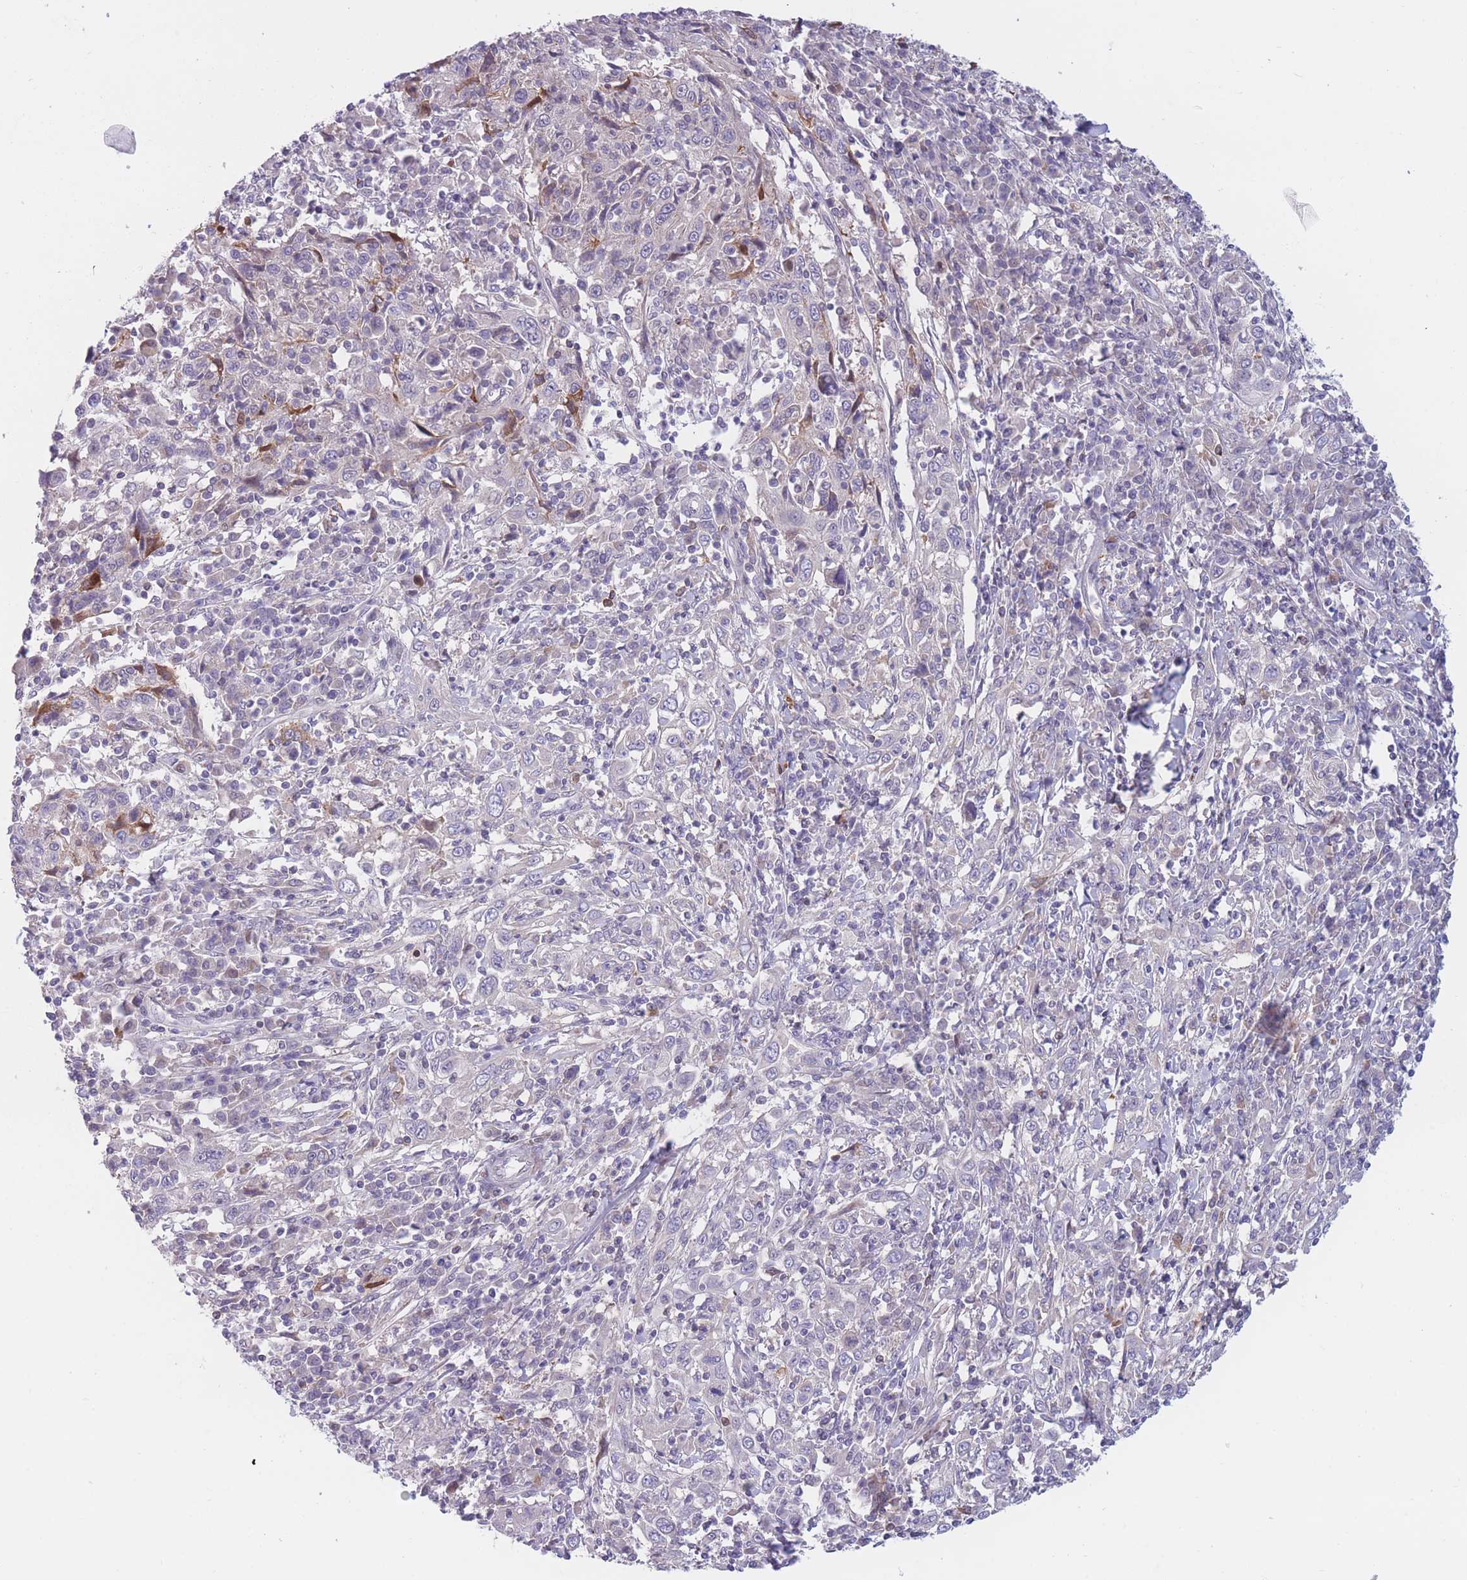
{"staining": {"intensity": "negative", "quantity": "none", "location": "none"}, "tissue": "cervical cancer", "cell_type": "Tumor cells", "image_type": "cancer", "snomed": [{"axis": "morphology", "description": "Squamous cell carcinoma, NOS"}, {"axis": "topography", "description": "Cervix"}], "caption": "Human cervical cancer (squamous cell carcinoma) stained for a protein using immunohistochemistry exhibits no expression in tumor cells.", "gene": "PDE4A", "patient": {"sex": "female", "age": 46}}